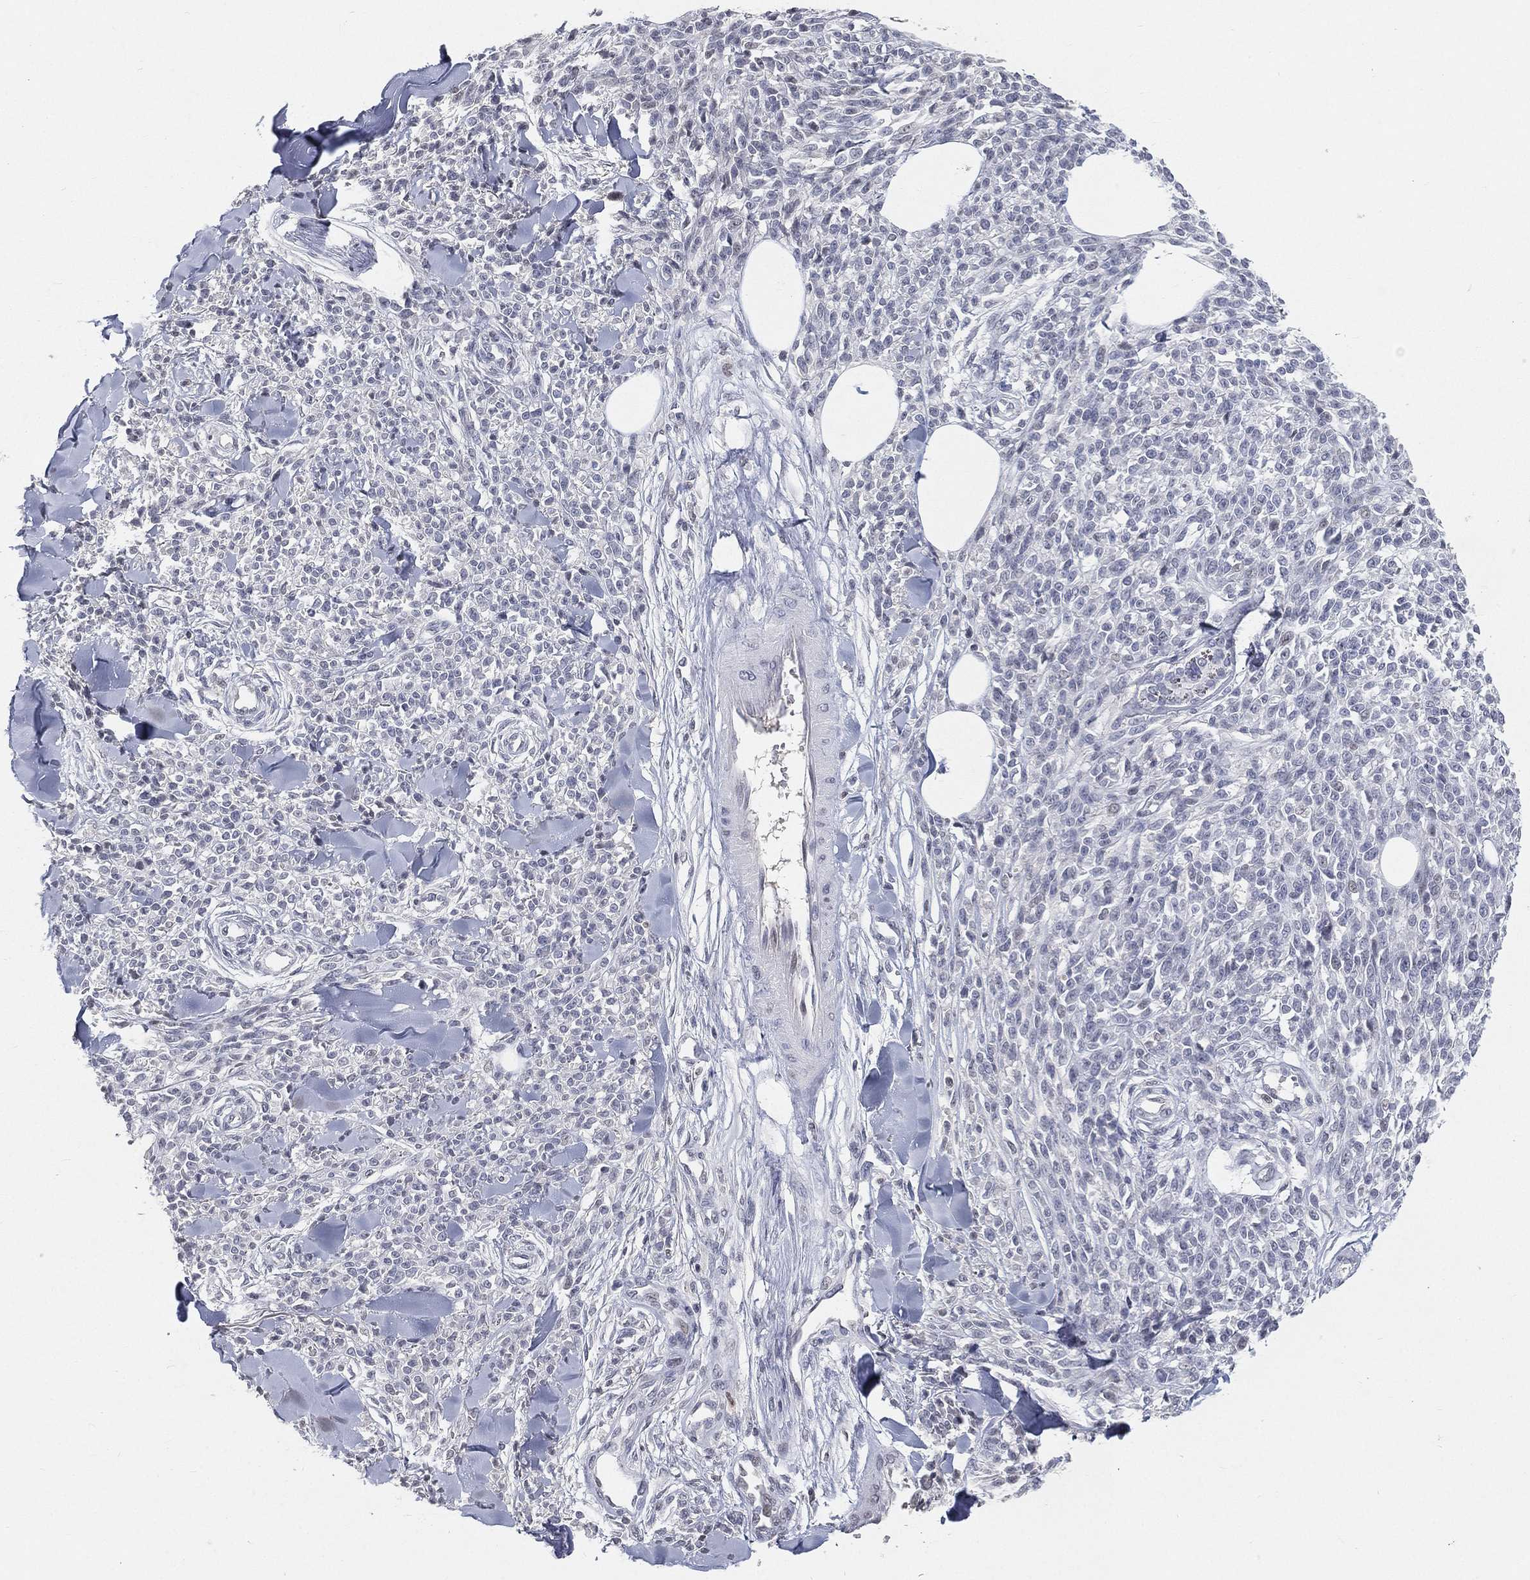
{"staining": {"intensity": "negative", "quantity": "none", "location": "none"}, "tissue": "melanoma", "cell_type": "Tumor cells", "image_type": "cancer", "snomed": [{"axis": "morphology", "description": "Malignant melanoma, NOS"}, {"axis": "topography", "description": "Skin"}, {"axis": "topography", "description": "Skin of trunk"}], "caption": "Immunohistochemical staining of human melanoma demonstrates no significant expression in tumor cells.", "gene": "ARG1", "patient": {"sex": "male", "age": 74}}